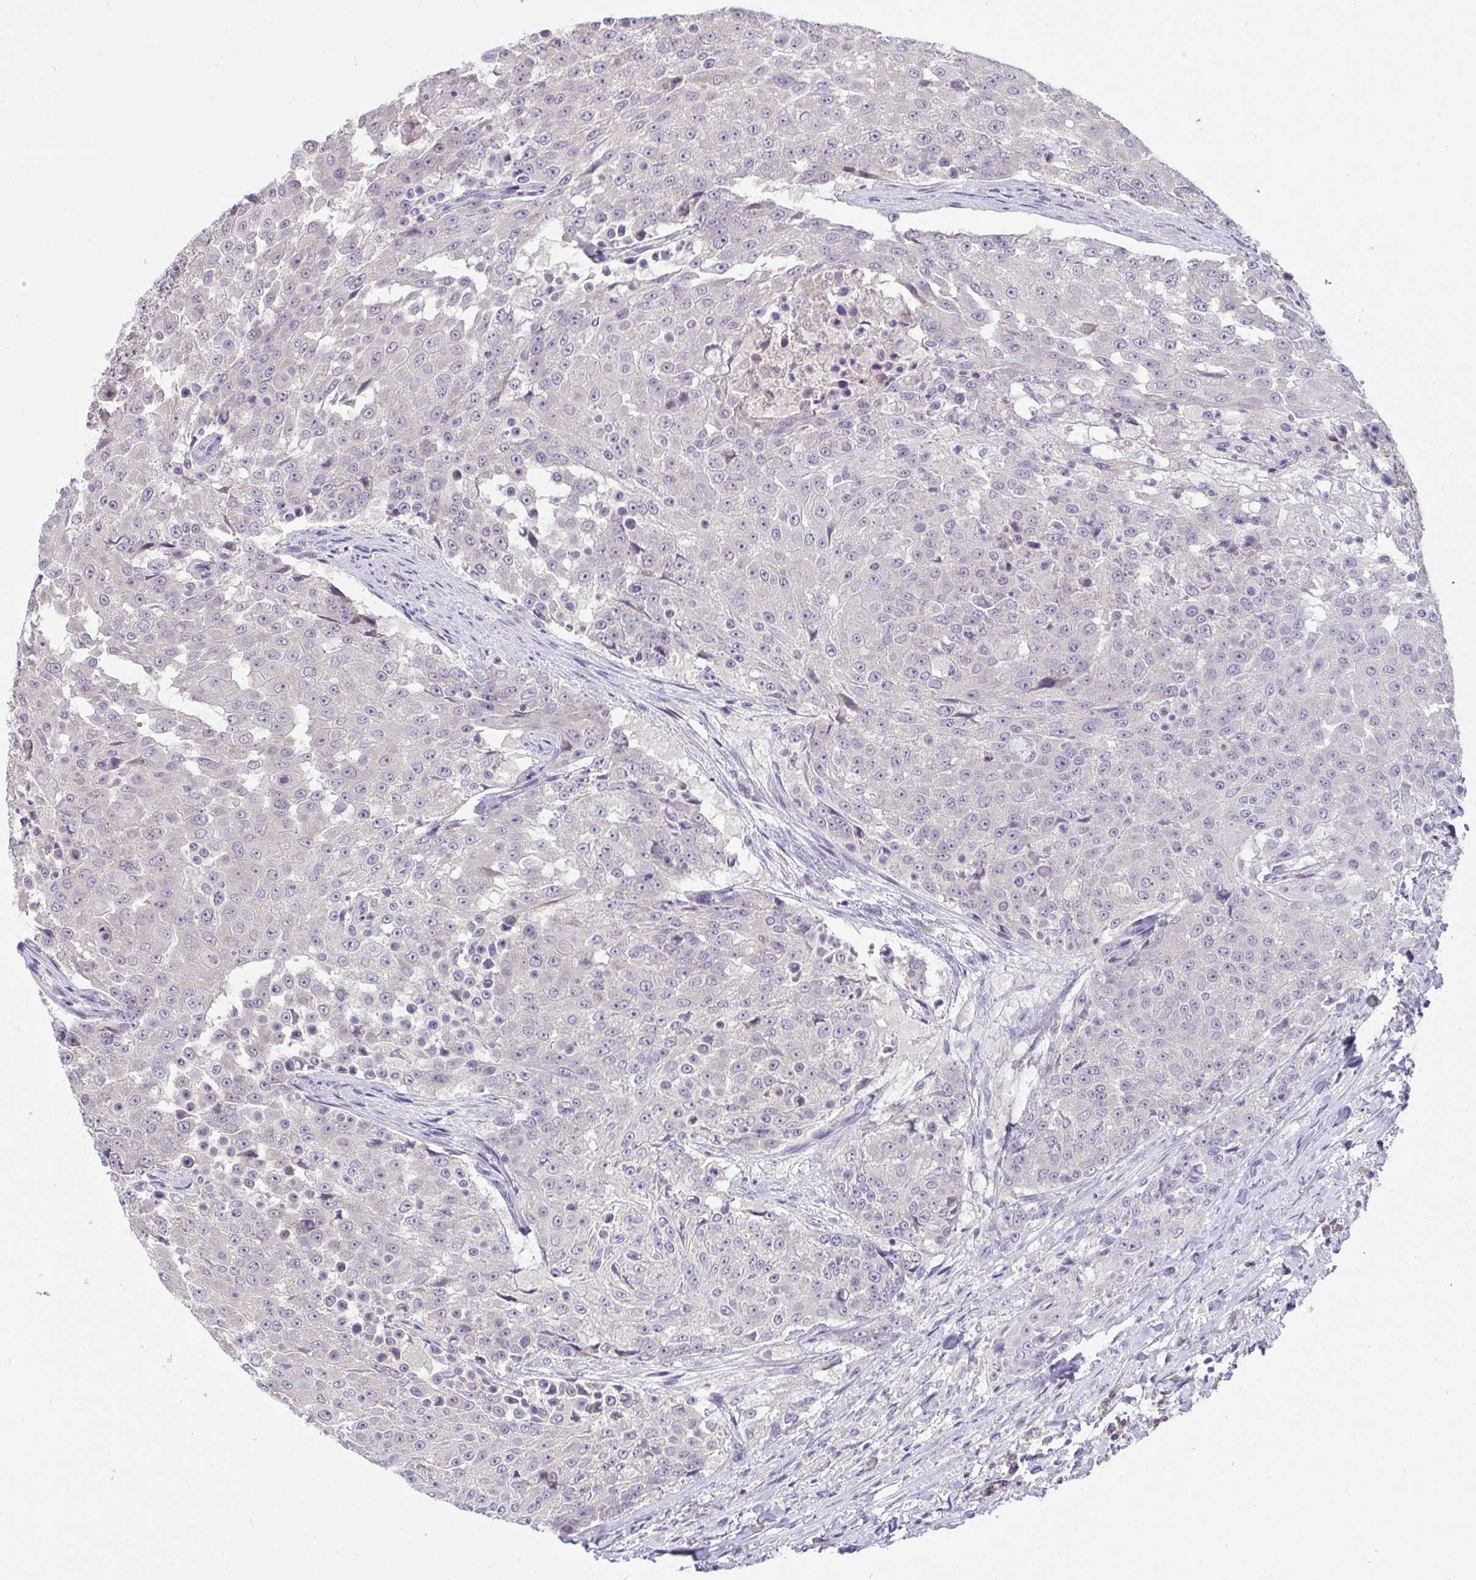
{"staining": {"intensity": "negative", "quantity": "none", "location": "none"}, "tissue": "urothelial cancer", "cell_type": "Tumor cells", "image_type": "cancer", "snomed": [{"axis": "morphology", "description": "Urothelial carcinoma, High grade"}, {"axis": "topography", "description": "Urinary bladder"}], "caption": "Tumor cells are negative for protein expression in human urothelial cancer.", "gene": "TMEM41A", "patient": {"sex": "female", "age": 63}}